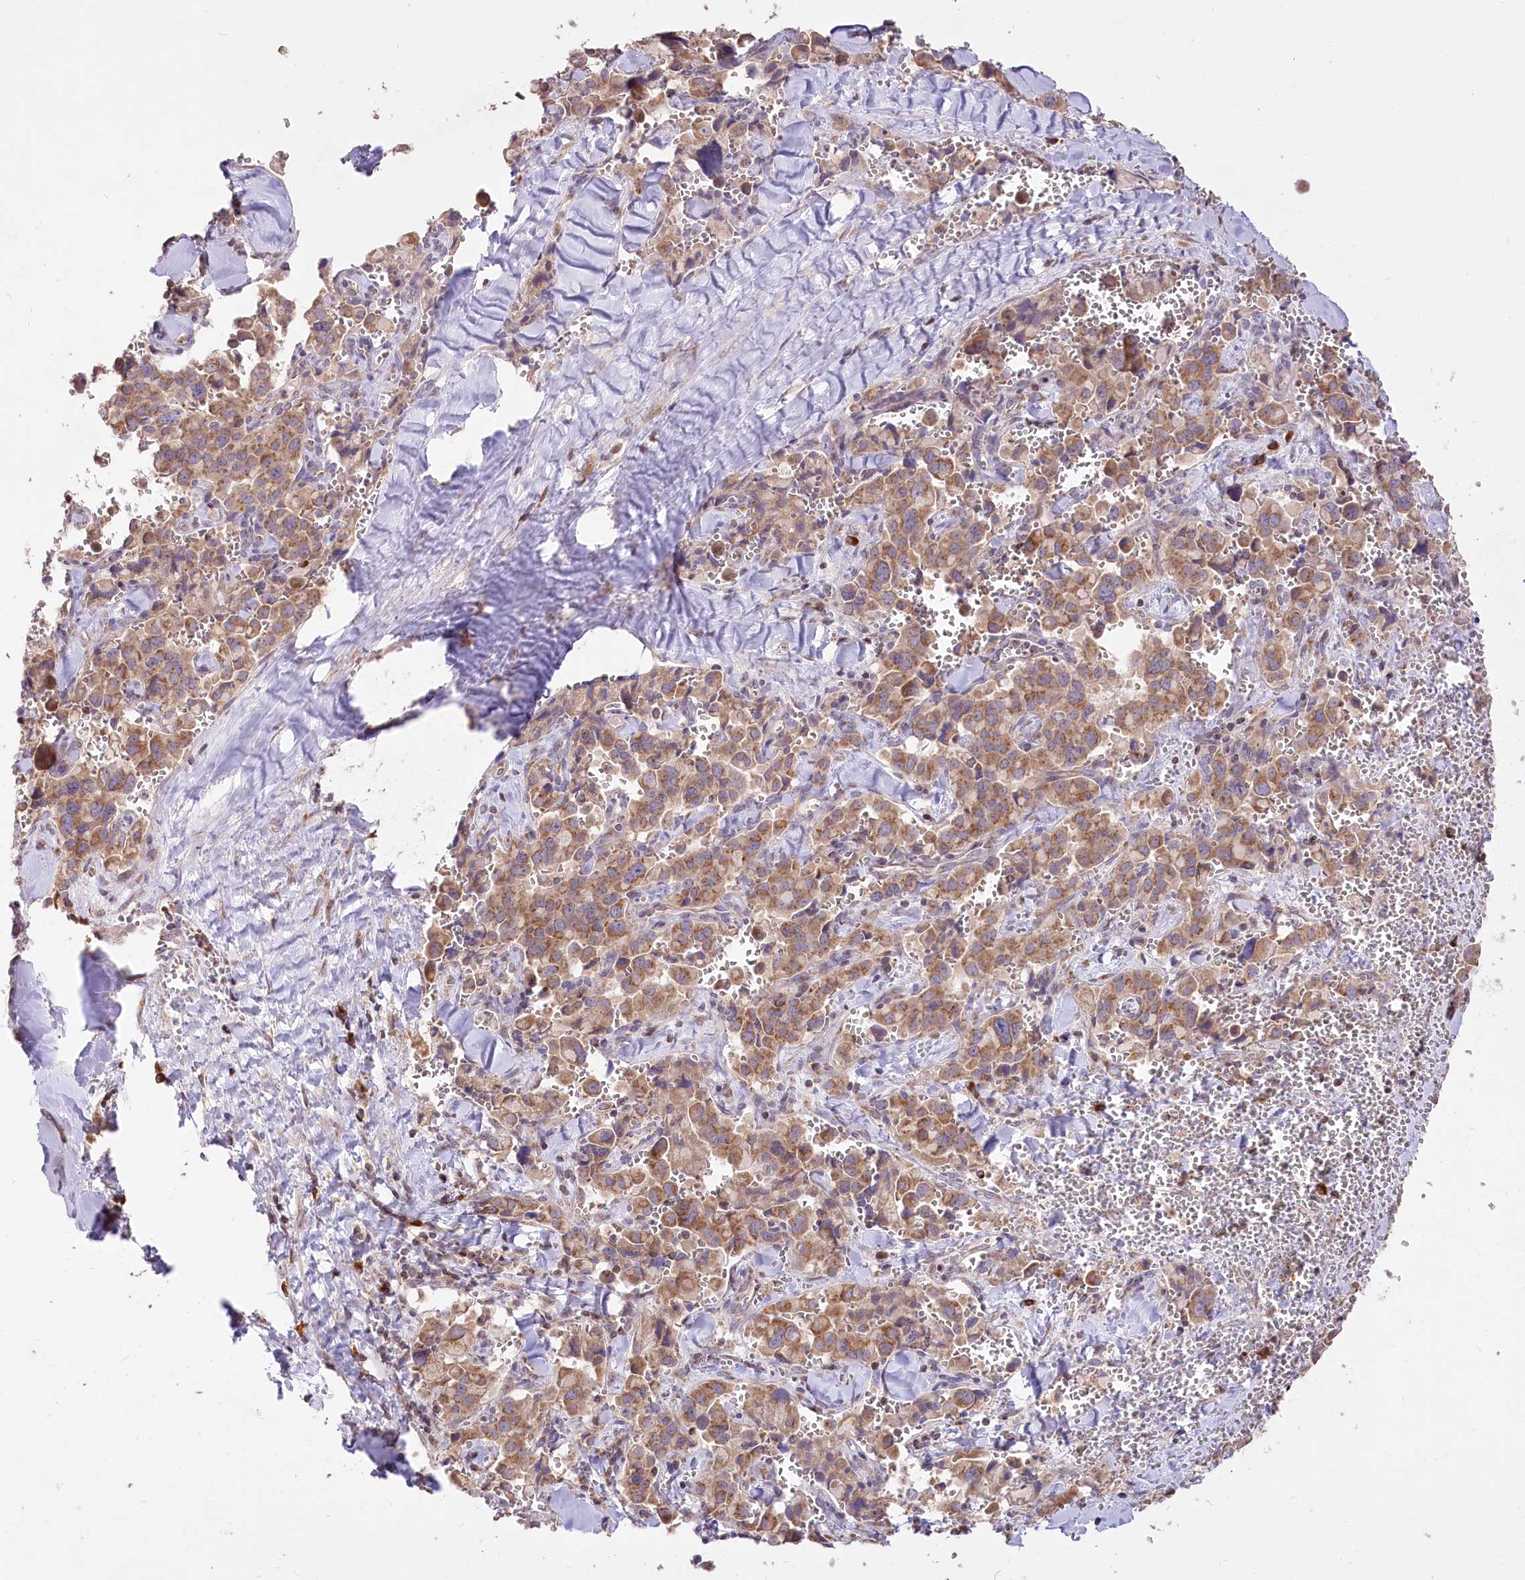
{"staining": {"intensity": "moderate", "quantity": ">75%", "location": "cytoplasmic/membranous"}, "tissue": "pancreatic cancer", "cell_type": "Tumor cells", "image_type": "cancer", "snomed": [{"axis": "morphology", "description": "Adenocarcinoma, NOS"}, {"axis": "topography", "description": "Pancreas"}], "caption": "Protein staining demonstrates moderate cytoplasmic/membranous positivity in approximately >75% of tumor cells in pancreatic cancer.", "gene": "STT3B", "patient": {"sex": "male", "age": 65}}